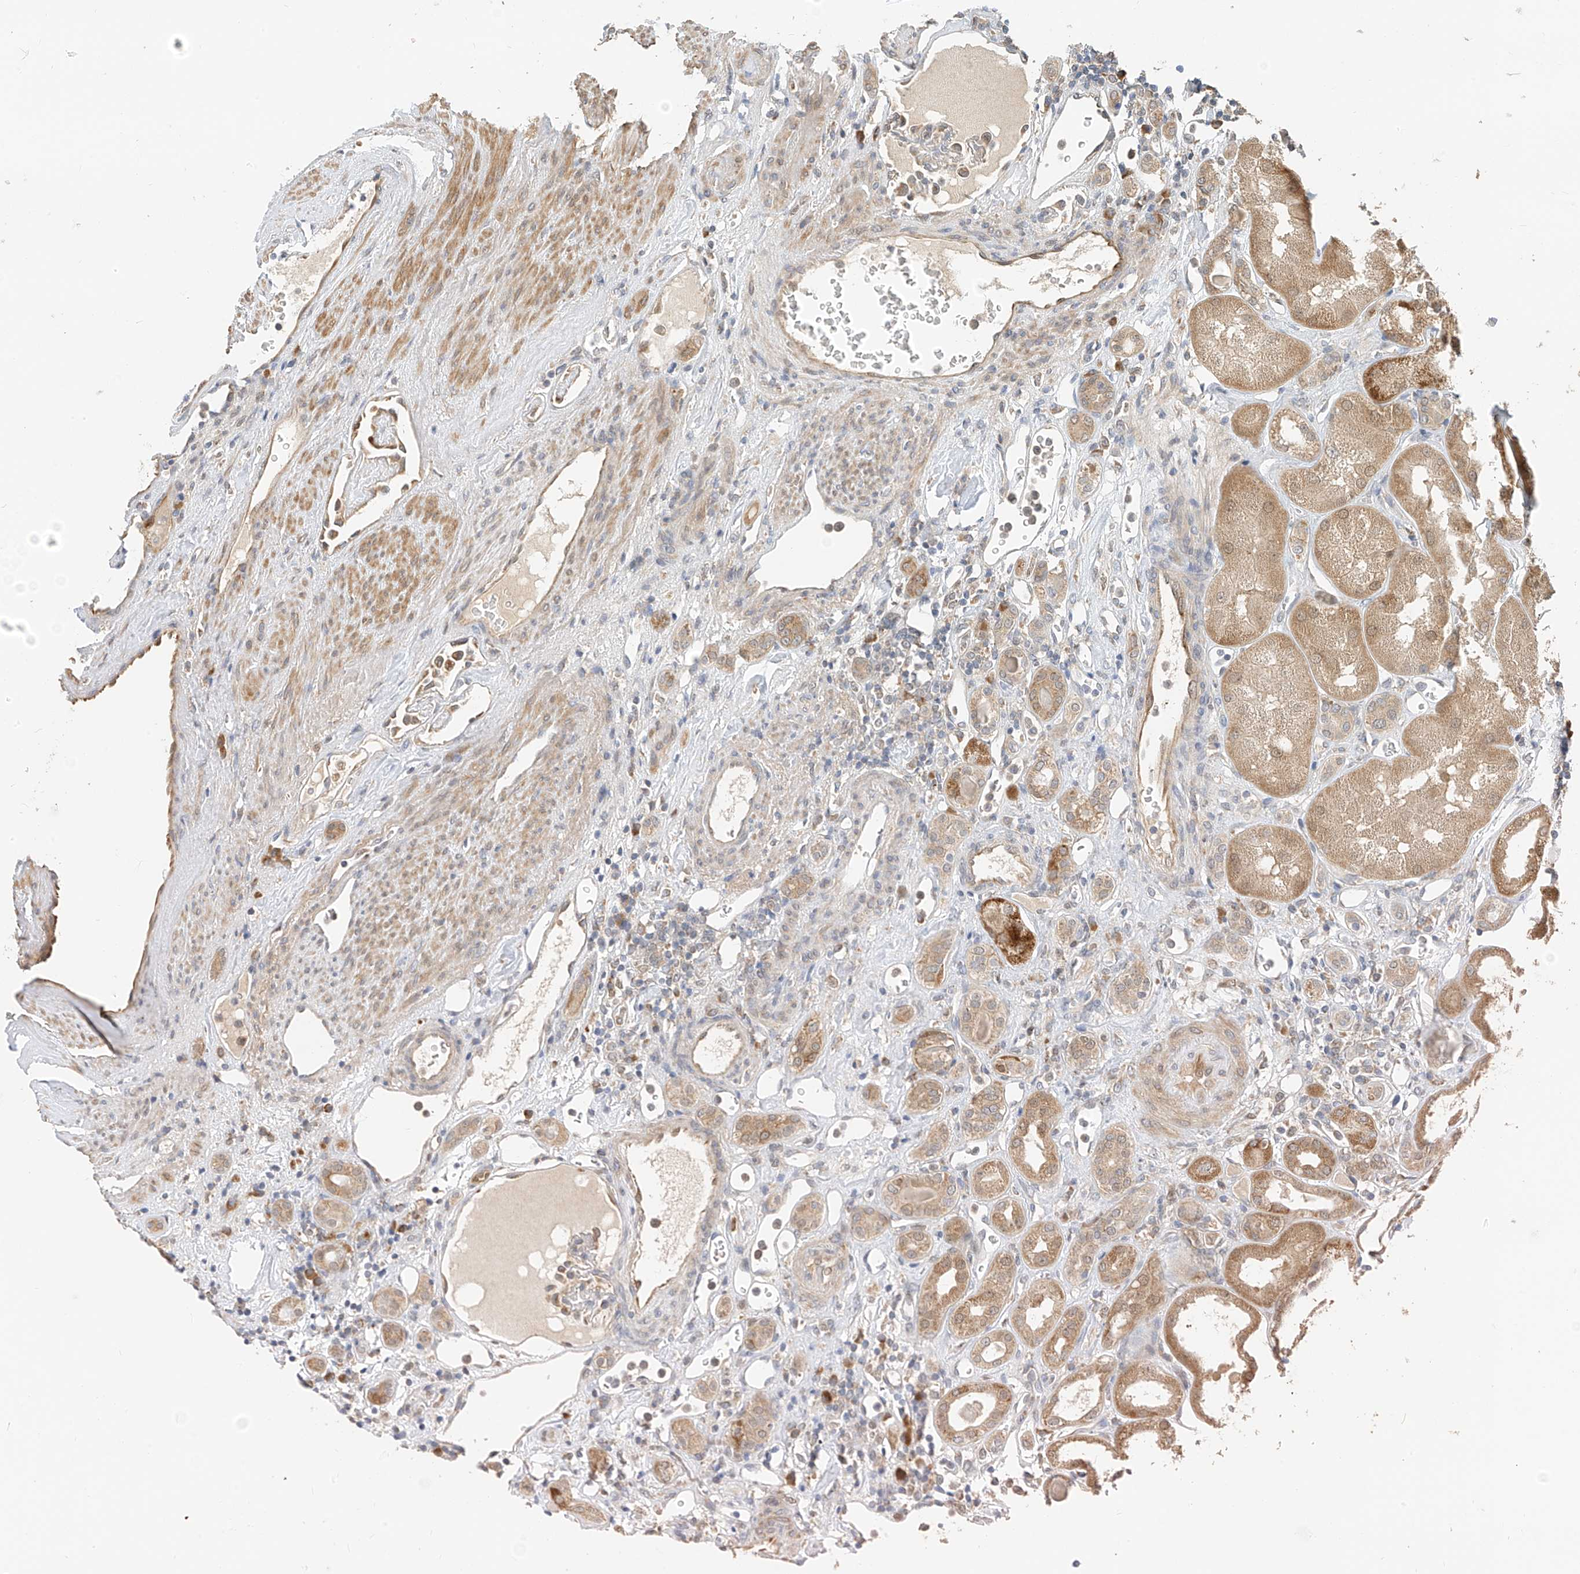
{"staining": {"intensity": "moderate", "quantity": ">75%", "location": "cytoplasmic/membranous"}, "tissue": "renal cancer", "cell_type": "Tumor cells", "image_type": "cancer", "snomed": [{"axis": "morphology", "description": "Adenocarcinoma, NOS"}, {"axis": "topography", "description": "Kidney"}], "caption": "Protein expression analysis of adenocarcinoma (renal) shows moderate cytoplasmic/membranous positivity in about >75% of tumor cells.", "gene": "PPA2", "patient": {"sex": "male", "age": 77}}